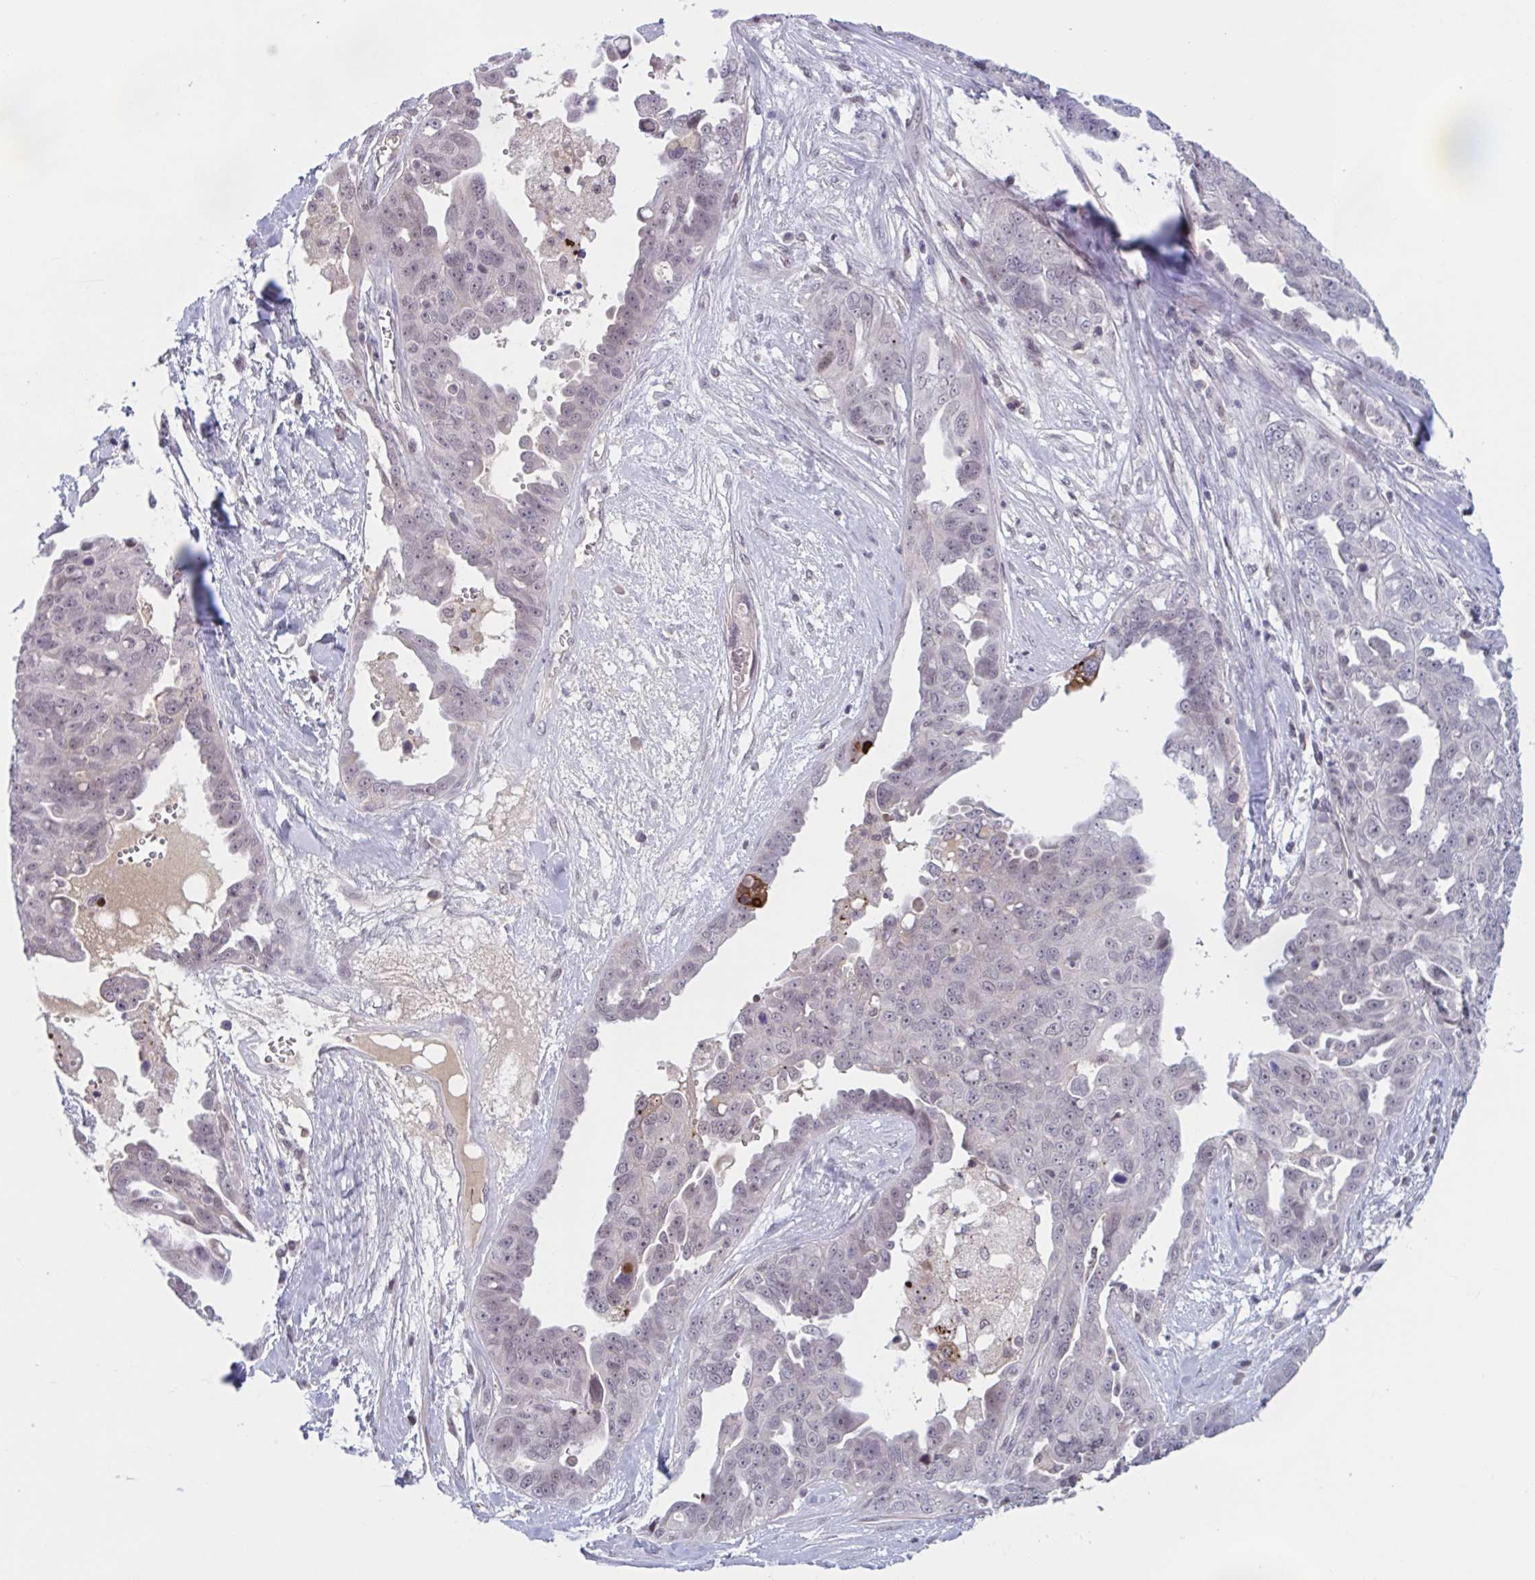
{"staining": {"intensity": "negative", "quantity": "none", "location": "none"}, "tissue": "ovarian cancer", "cell_type": "Tumor cells", "image_type": "cancer", "snomed": [{"axis": "morphology", "description": "Carcinoma, endometroid"}, {"axis": "topography", "description": "Ovary"}], "caption": "Tumor cells show no significant staining in ovarian endometroid carcinoma.", "gene": "TTC7B", "patient": {"sex": "female", "age": 70}}